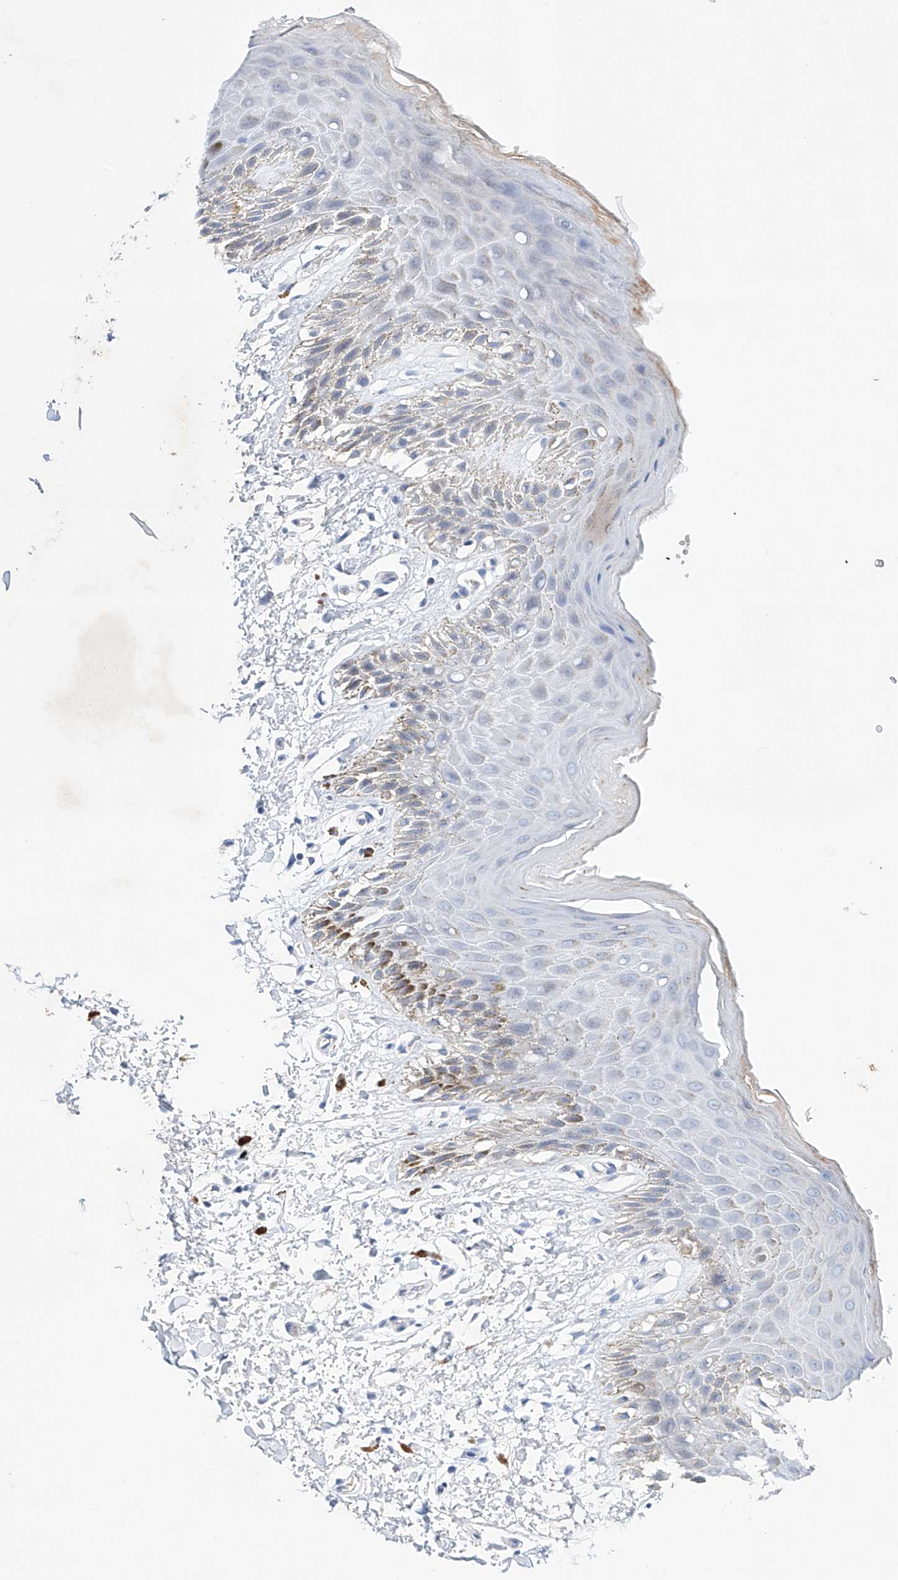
{"staining": {"intensity": "moderate", "quantity": "<25%", "location": "cytoplasmic/membranous"}, "tissue": "skin", "cell_type": "Epidermal cells", "image_type": "normal", "snomed": [{"axis": "morphology", "description": "Normal tissue, NOS"}, {"axis": "topography", "description": "Anal"}], "caption": "This is a micrograph of IHC staining of normal skin, which shows moderate positivity in the cytoplasmic/membranous of epidermal cells.", "gene": "ETV7", "patient": {"sex": "male", "age": 44}}